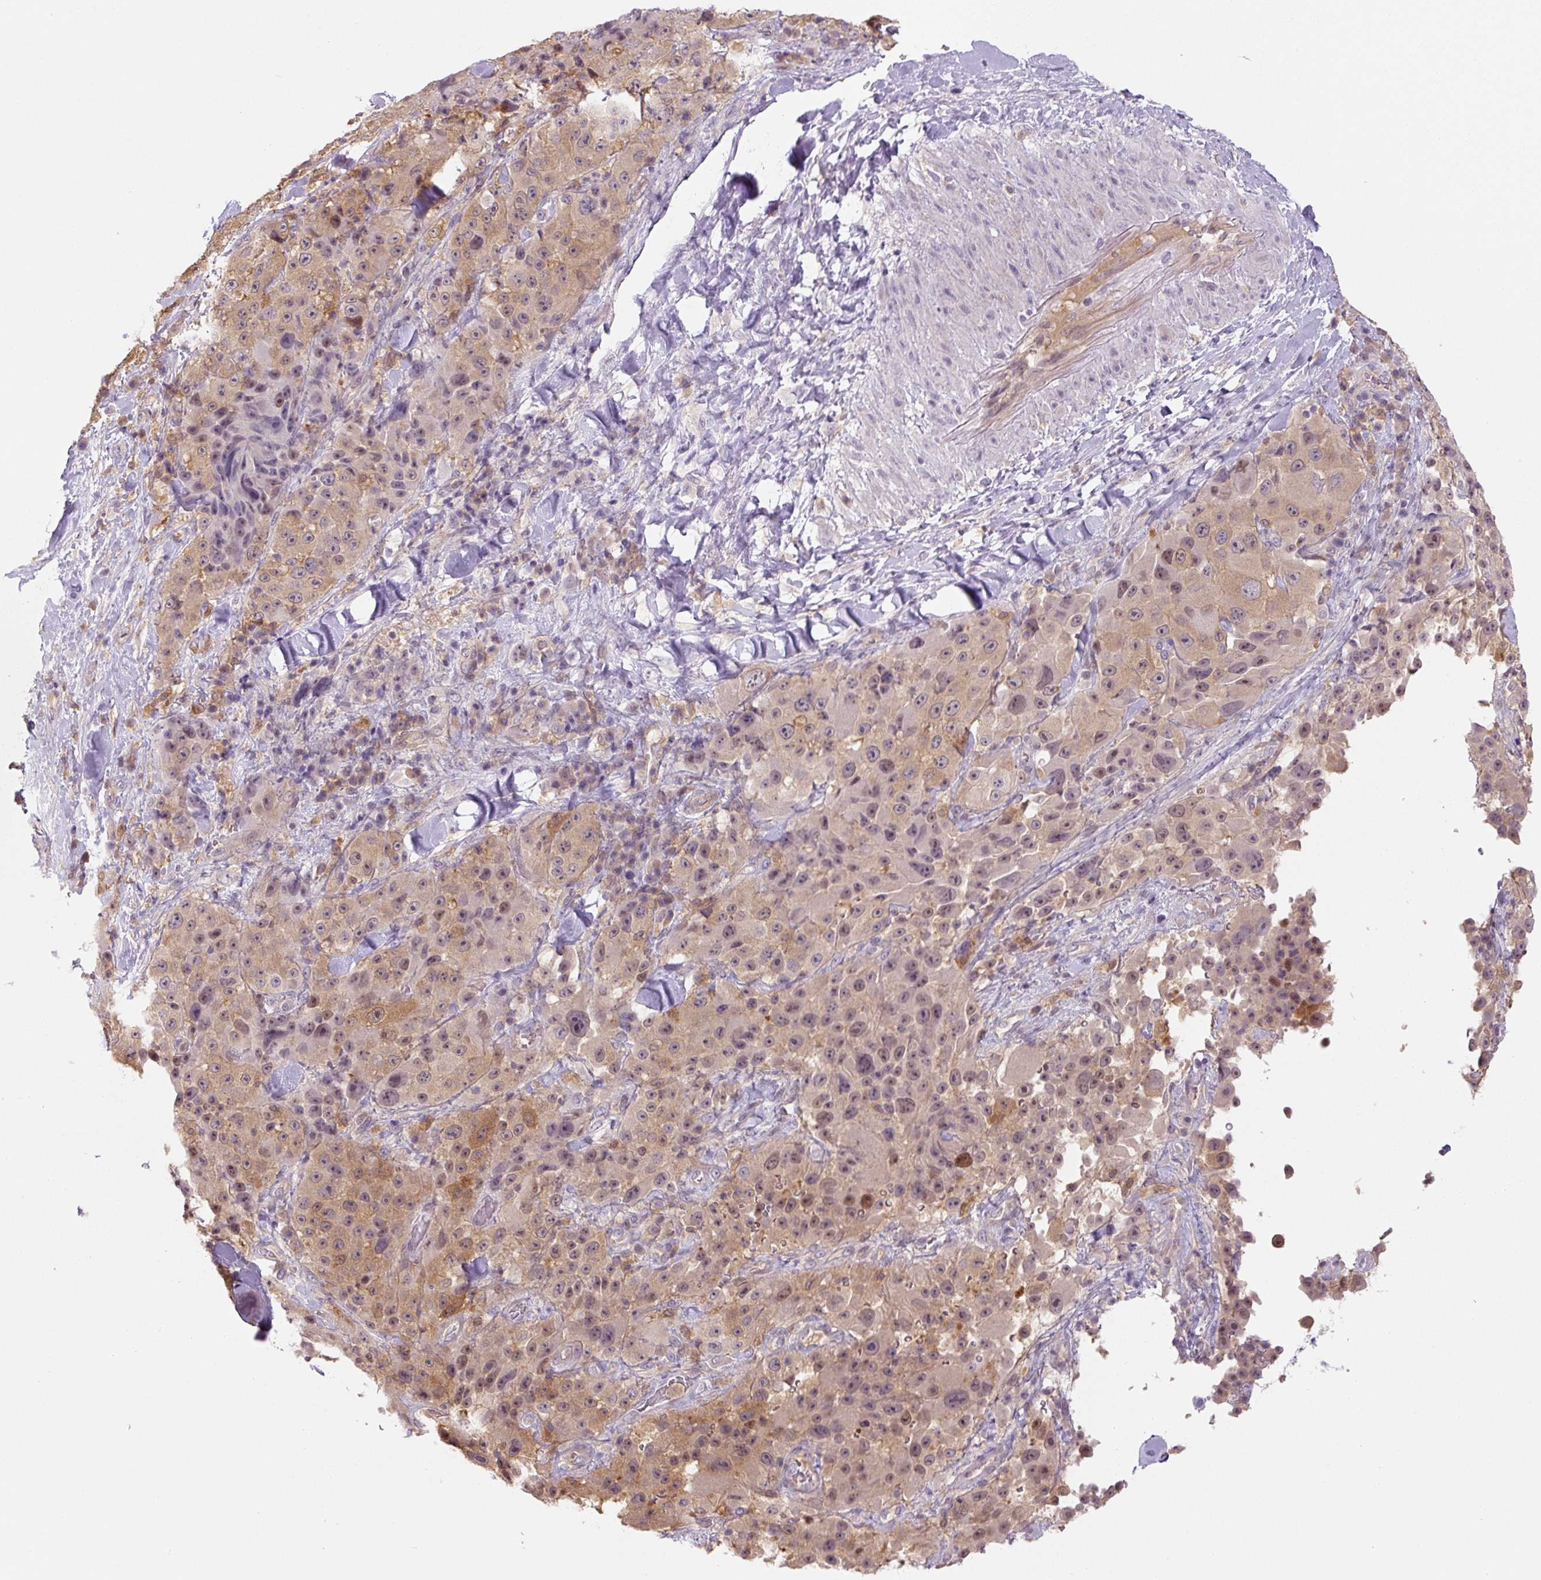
{"staining": {"intensity": "moderate", "quantity": ">75%", "location": "cytoplasmic/membranous,nuclear"}, "tissue": "melanoma", "cell_type": "Tumor cells", "image_type": "cancer", "snomed": [{"axis": "morphology", "description": "Malignant melanoma, Metastatic site"}, {"axis": "topography", "description": "Lymph node"}], "caption": "Immunohistochemical staining of malignant melanoma (metastatic site) displays medium levels of moderate cytoplasmic/membranous and nuclear protein expression in about >75% of tumor cells.", "gene": "SPSB2", "patient": {"sex": "male", "age": 62}}